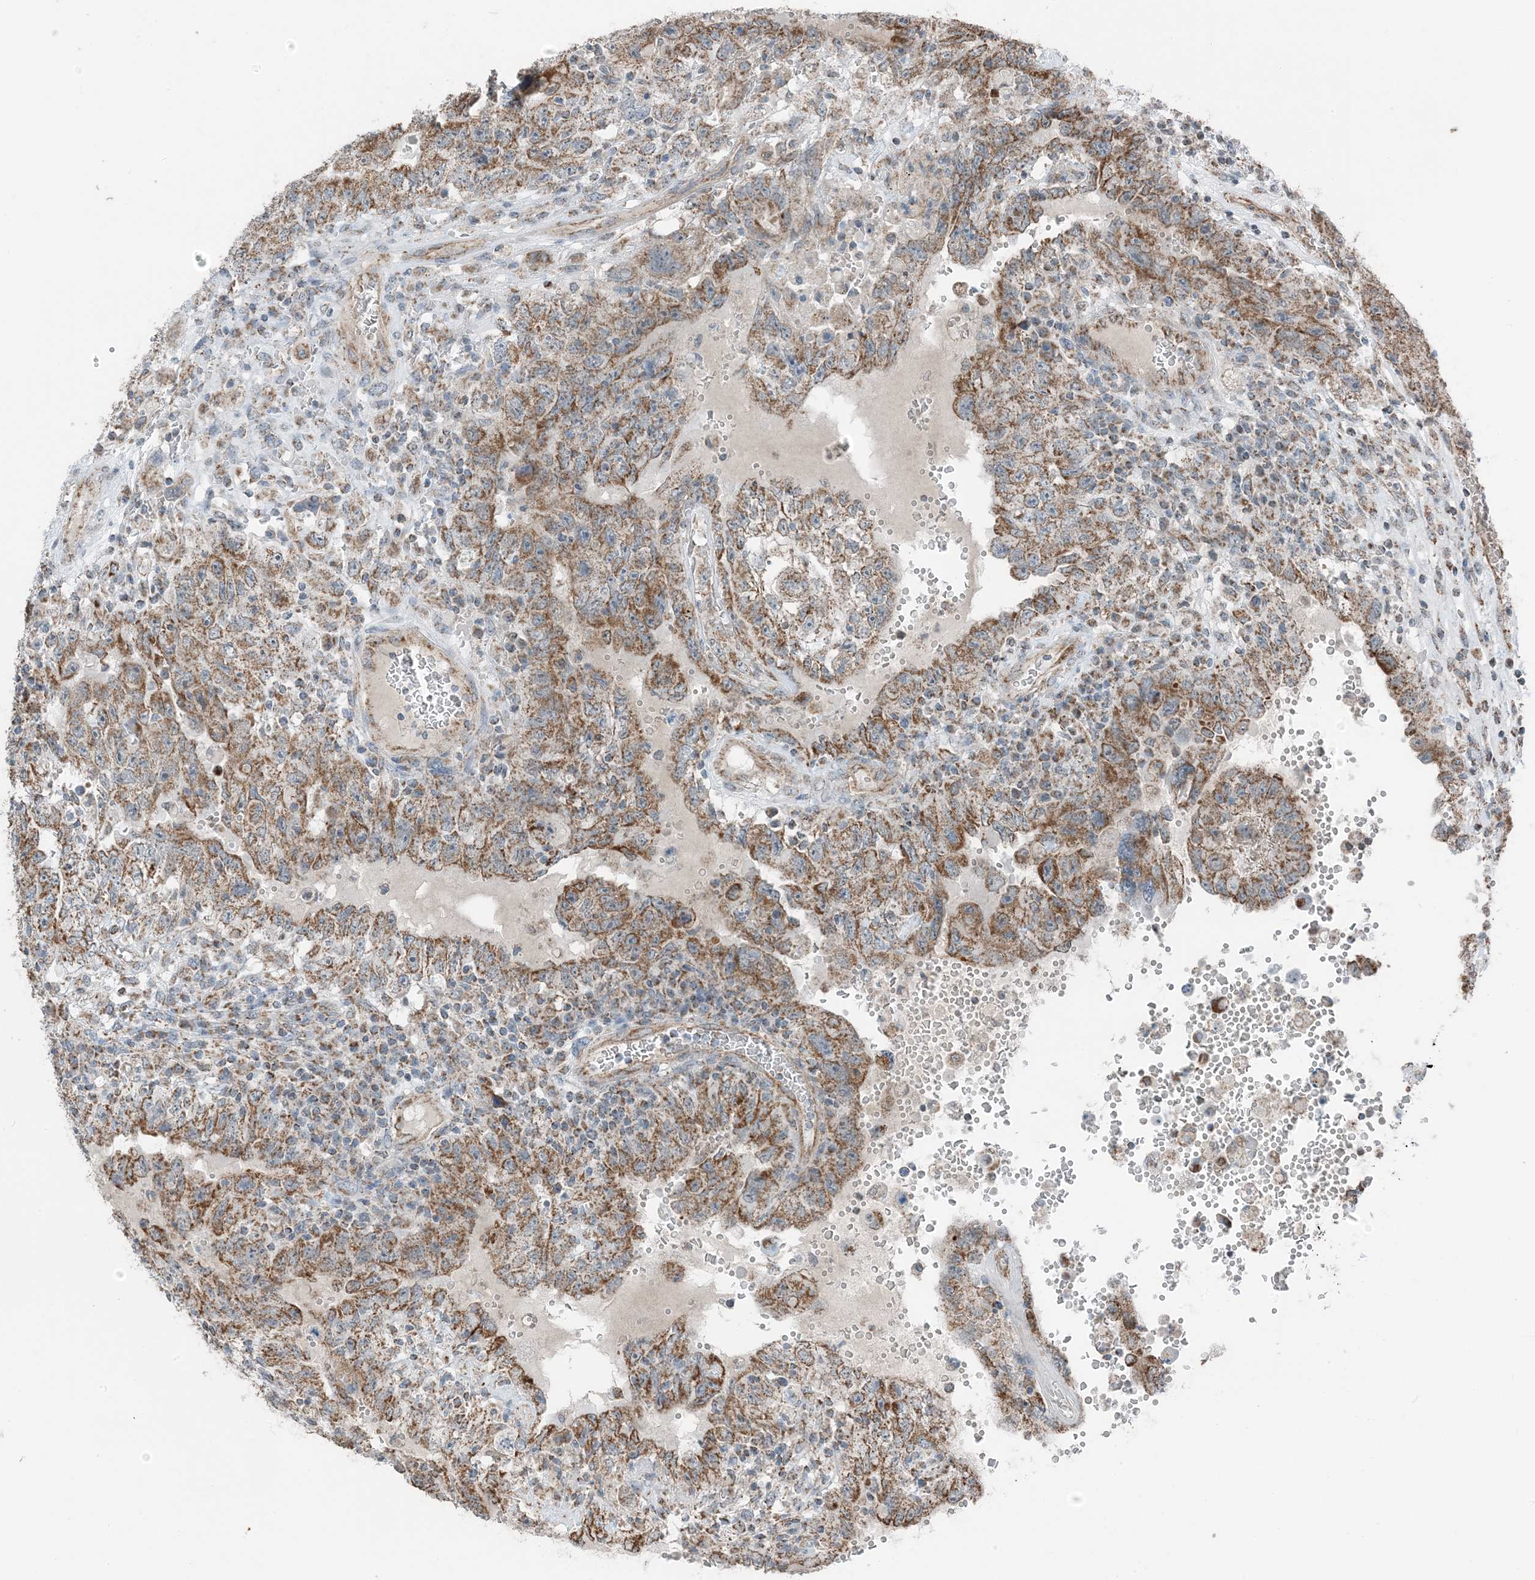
{"staining": {"intensity": "moderate", "quantity": ">75%", "location": "cytoplasmic/membranous"}, "tissue": "testis cancer", "cell_type": "Tumor cells", "image_type": "cancer", "snomed": [{"axis": "morphology", "description": "Carcinoma, Embryonal, NOS"}, {"axis": "topography", "description": "Testis"}], "caption": "IHC (DAB) staining of human embryonal carcinoma (testis) displays moderate cytoplasmic/membranous protein expression in about >75% of tumor cells. Nuclei are stained in blue.", "gene": "PILRB", "patient": {"sex": "male", "age": 26}}